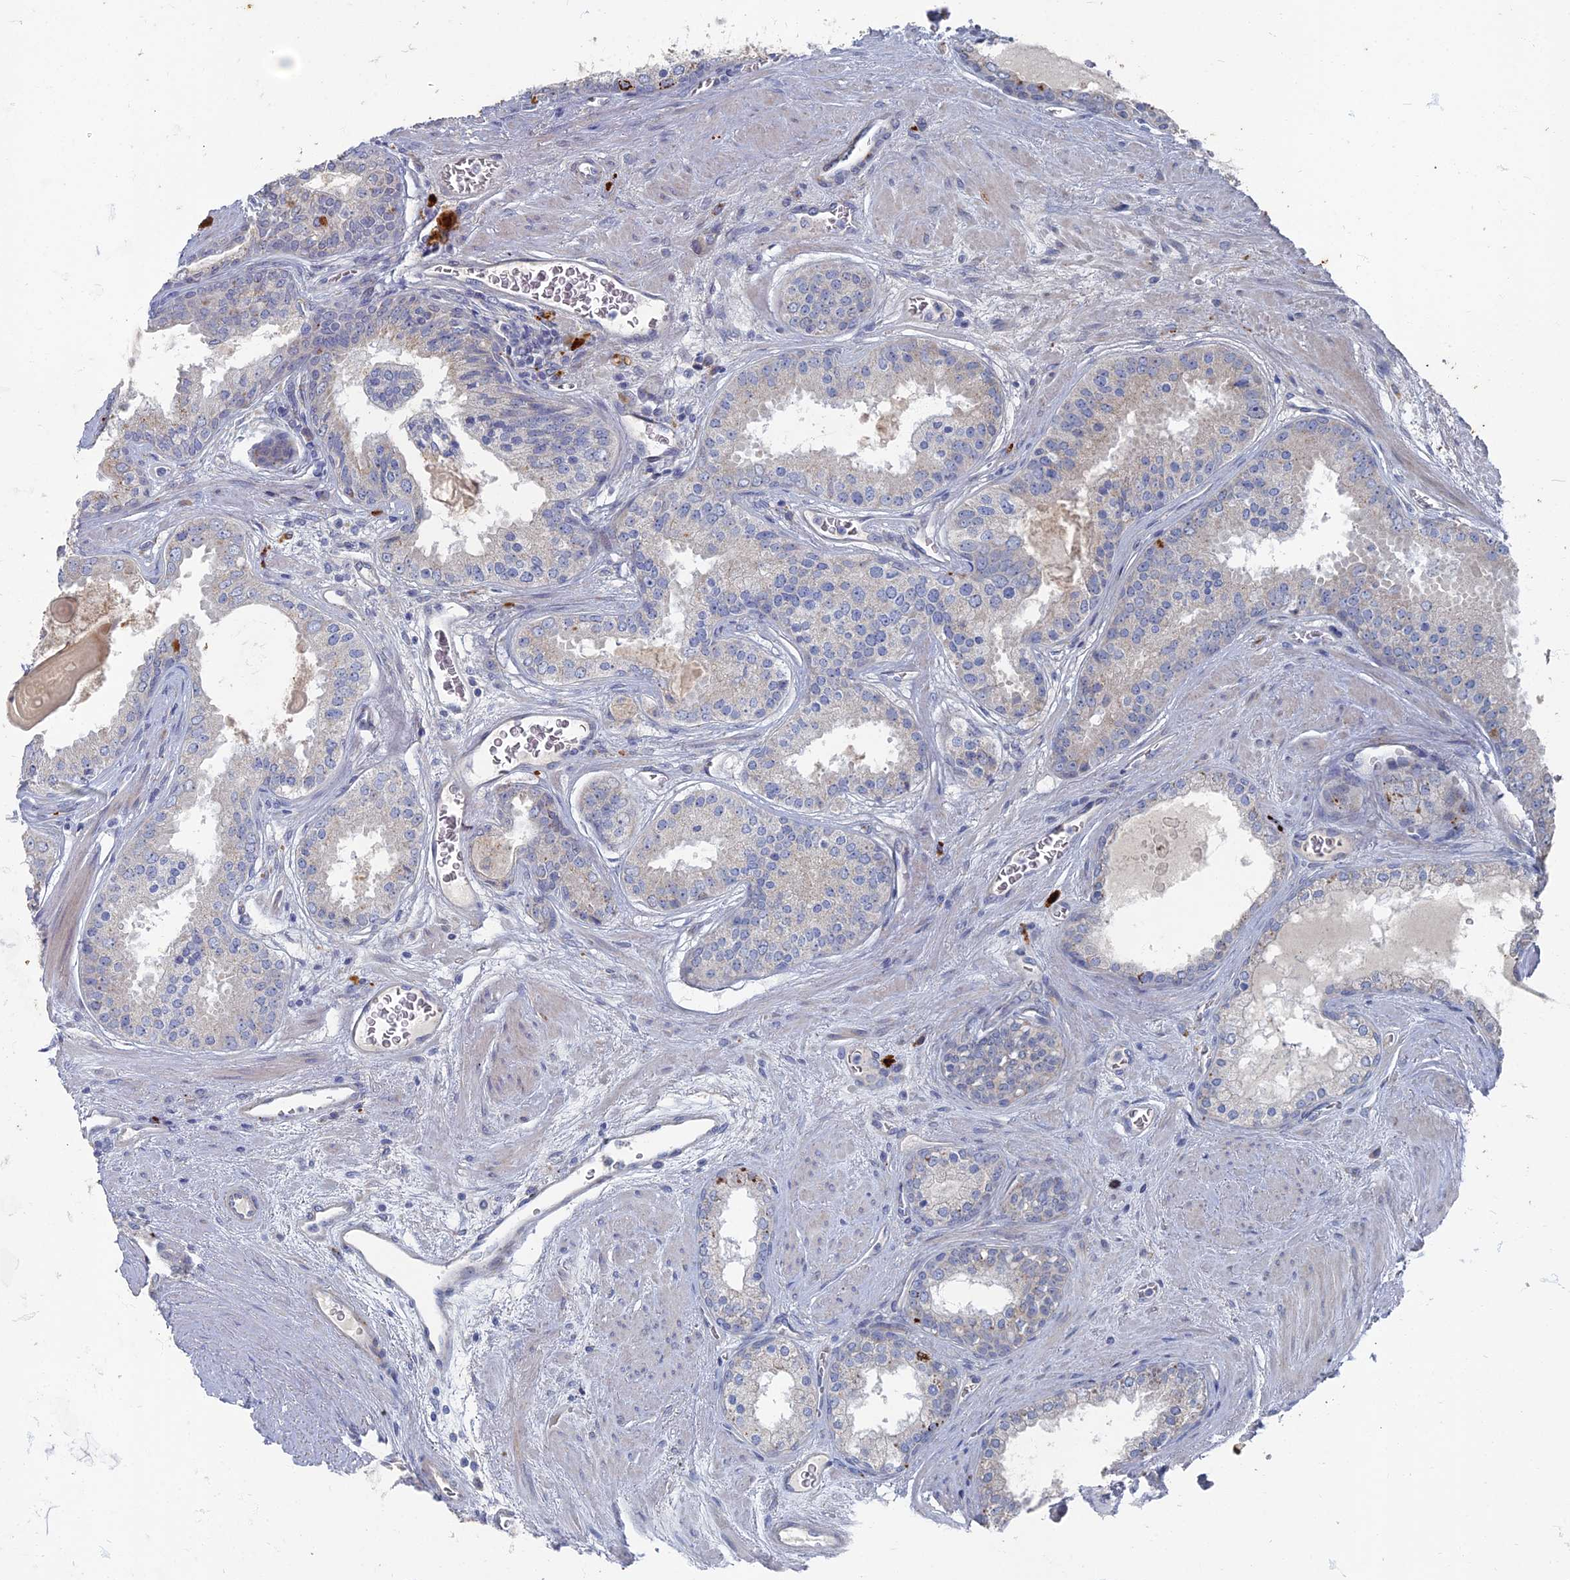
{"staining": {"intensity": "weak", "quantity": "<25%", "location": "cytoplasmic/membranous"}, "tissue": "prostate cancer", "cell_type": "Tumor cells", "image_type": "cancer", "snomed": [{"axis": "morphology", "description": "Adenocarcinoma, High grade"}, {"axis": "topography", "description": "Prostate"}], "caption": "DAB (3,3'-diaminobenzidine) immunohistochemical staining of human prostate adenocarcinoma (high-grade) displays no significant staining in tumor cells. The staining was performed using DAB (3,3'-diaminobenzidine) to visualize the protein expression in brown, while the nuclei were stained in blue with hematoxylin (Magnification: 20x).", "gene": "TMEM128", "patient": {"sex": "male", "age": 67}}